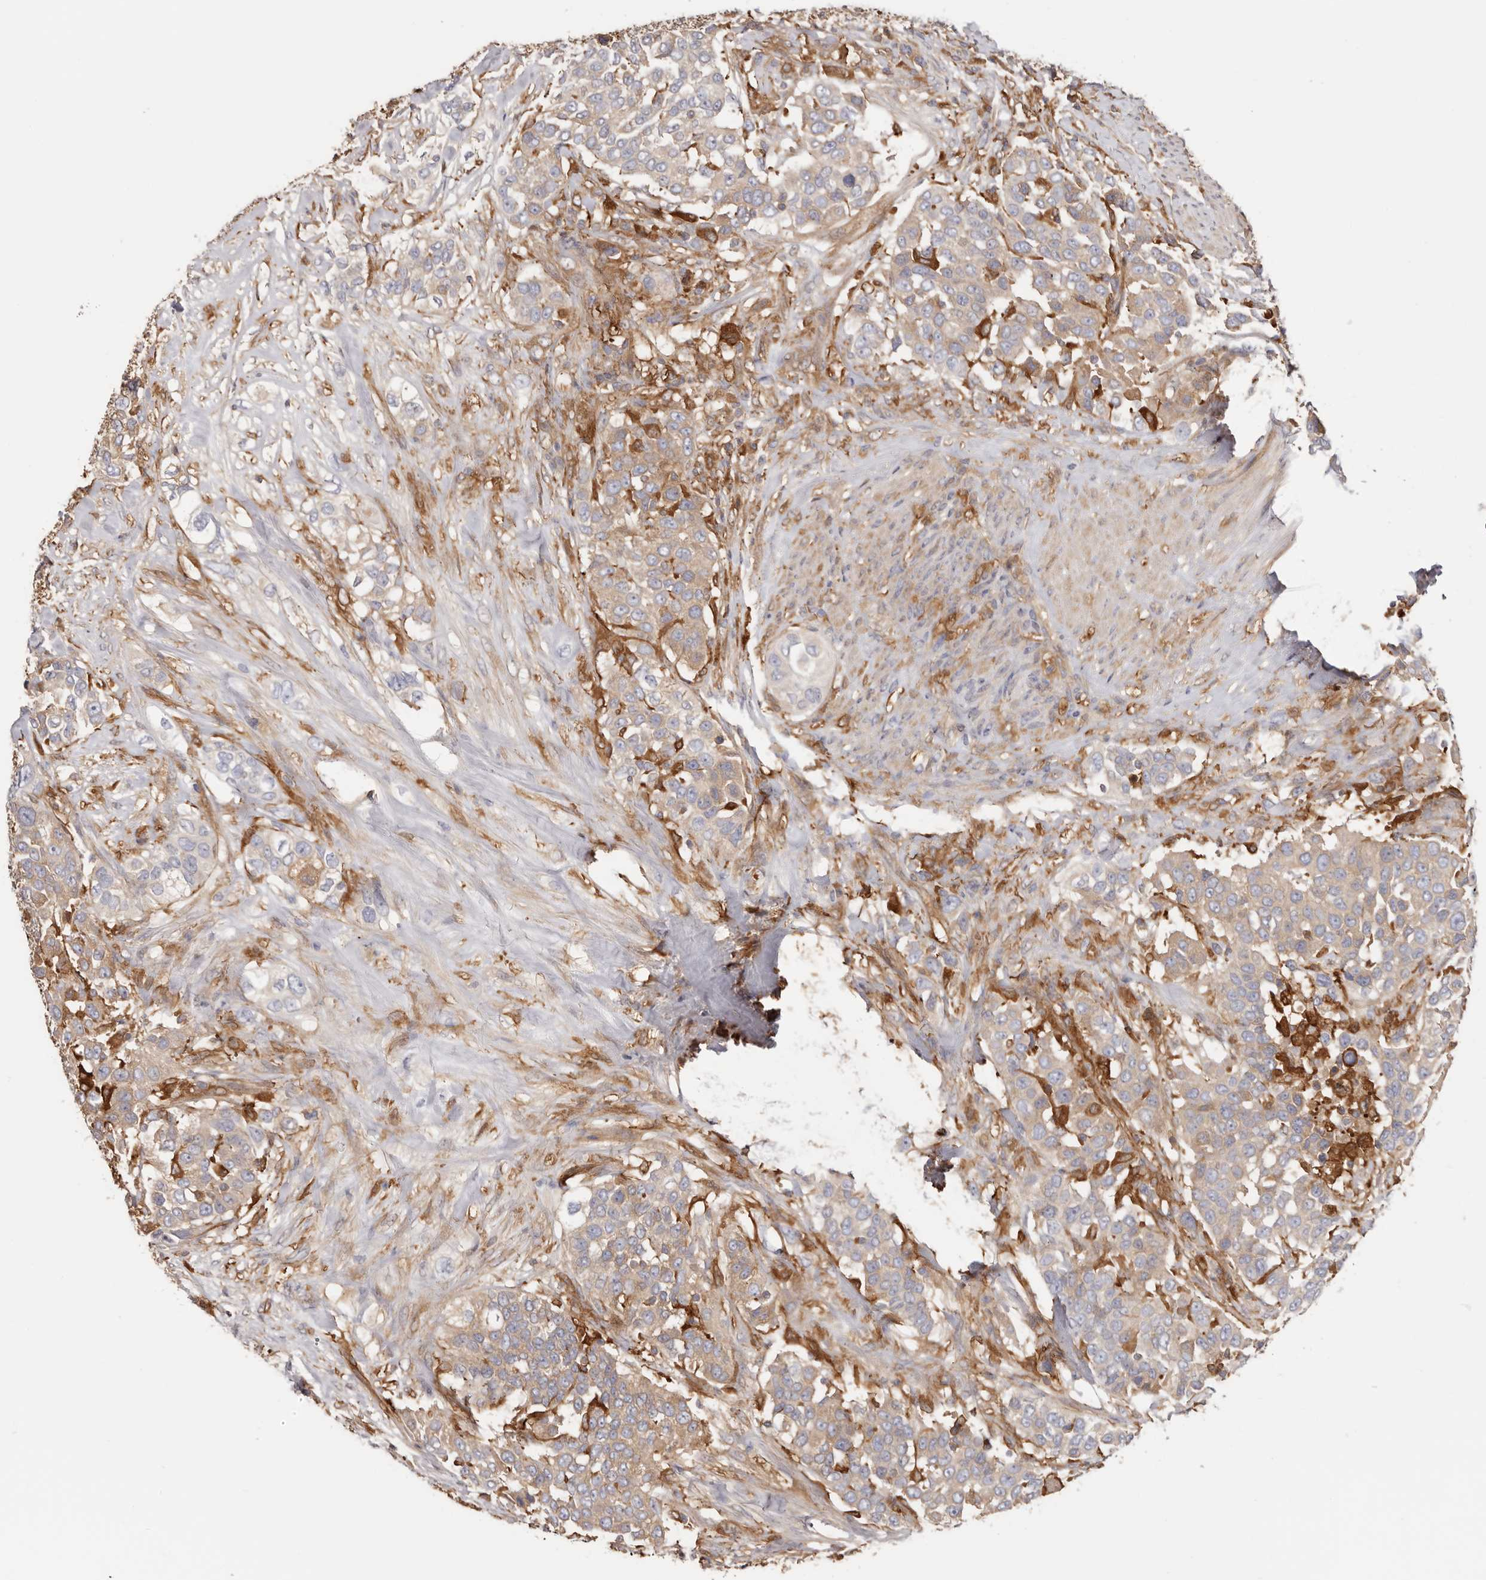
{"staining": {"intensity": "weak", "quantity": ">75%", "location": "cytoplasmic/membranous"}, "tissue": "urothelial cancer", "cell_type": "Tumor cells", "image_type": "cancer", "snomed": [{"axis": "morphology", "description": "Urothelial carcinoma, High grade"}, {"axis": "topography", "description": "Urinary bladder"}], "caption": "Urothelial cancer tissue reveals weak cytoplasmic/membranous positivity in about >75% of tumor cells, visualized by immunohistochemistry. (DAB (3,3'-diaminobenzidine) IHC with brightfield microscopy, high magnification).", "gene": "LAP3", "patient": {"sex": "female", "age": 80}}